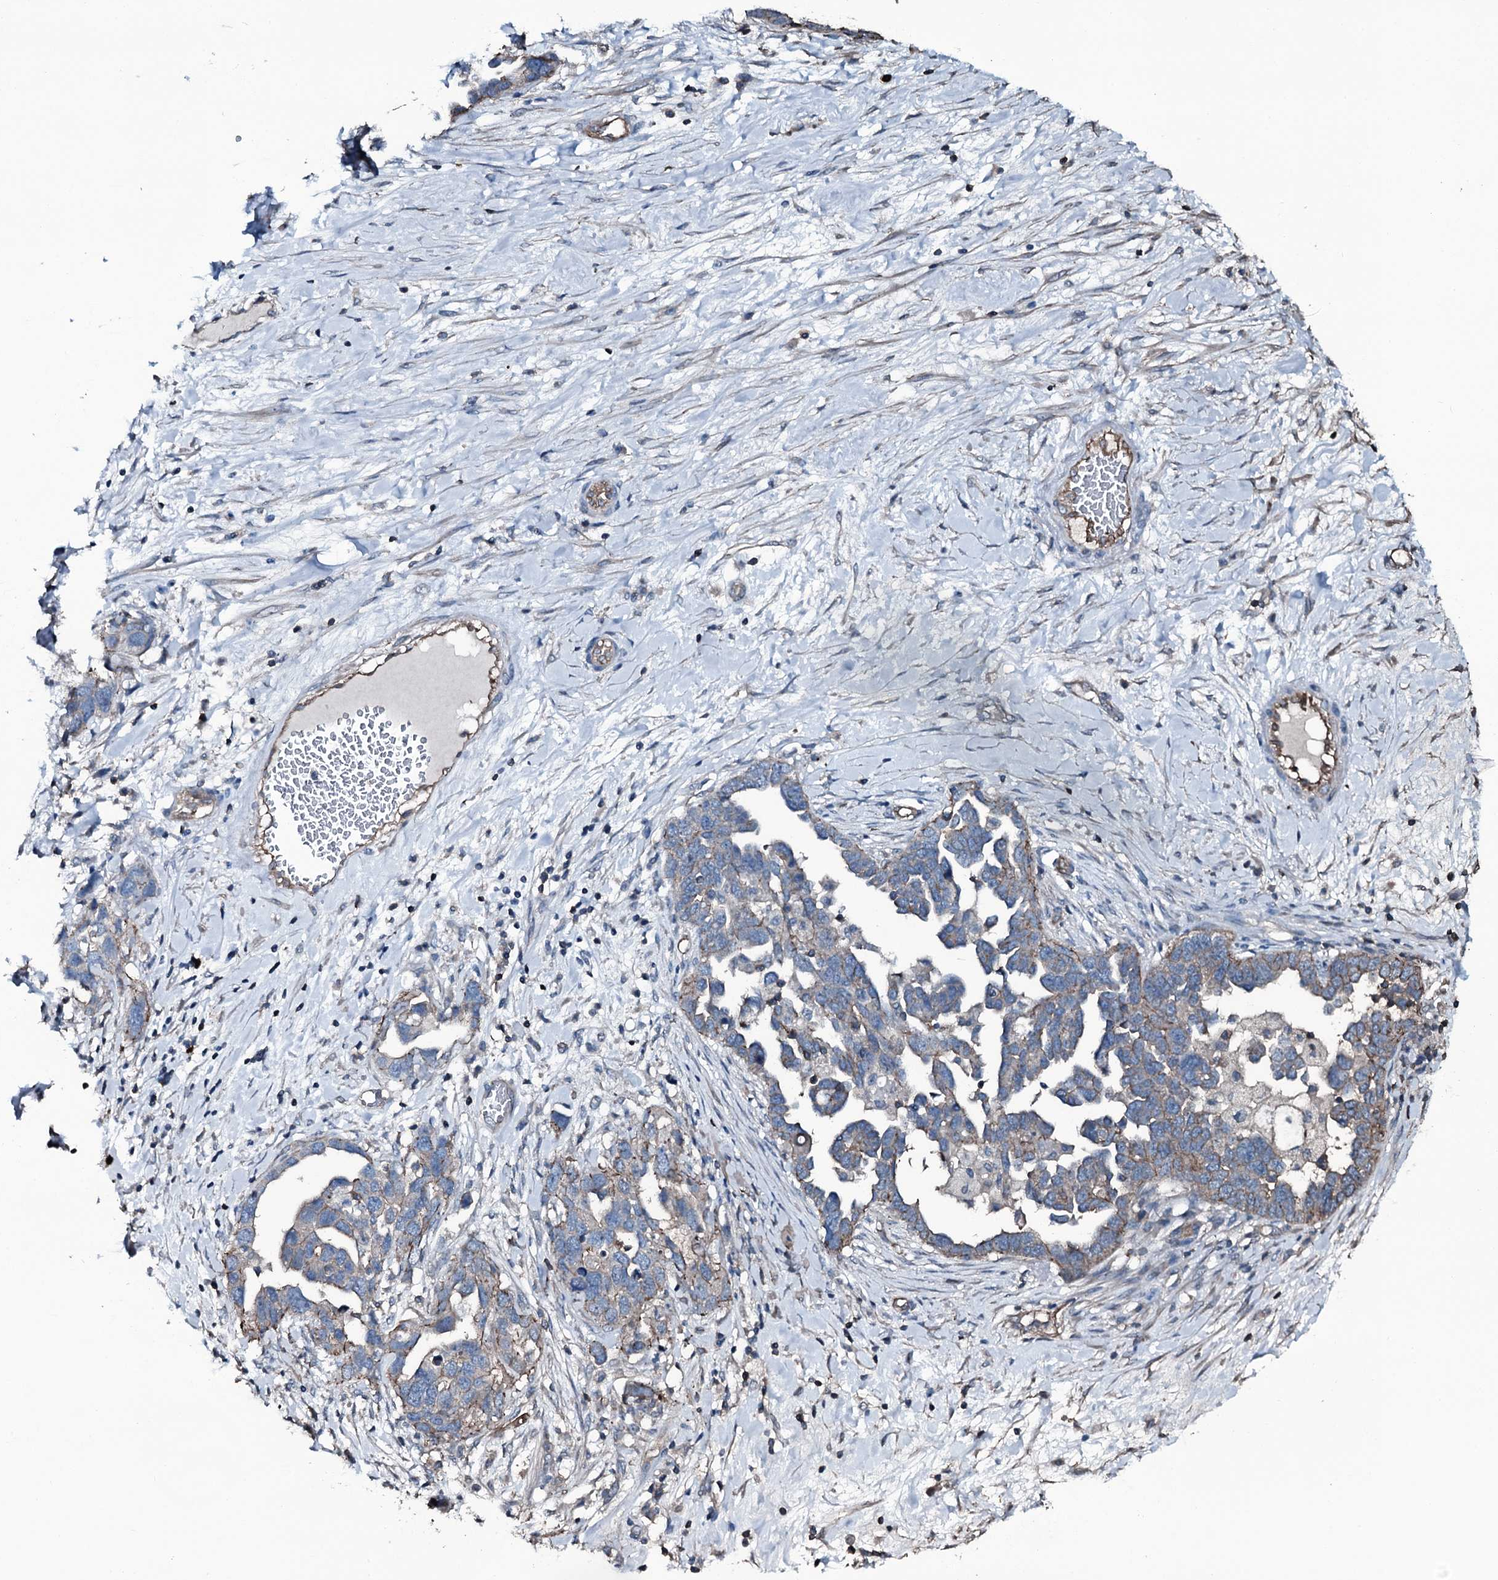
{"staining": {"intensity": "weak", "quantity": "<25%", "location": "cytoplasmic/membranous"}, "tissue": "ovarian cancer", "cell_type": "Tumor cells", "image_type": "cancer", "snomed": [{"axis": "morphology", "description": "Cystadenocarcinoma, serous, NOS"}, {"axis": "topography", "description": "Ovary"}], "caption": "Immunohistochemistry image of neoplastic tissue: ovarian serous cystadenocarcinoma stained with DAB exhibits no significant protein positivity in tumor cells.", "gene": "SLC25A38", "patient": {"sex": "female", "age": 54}}